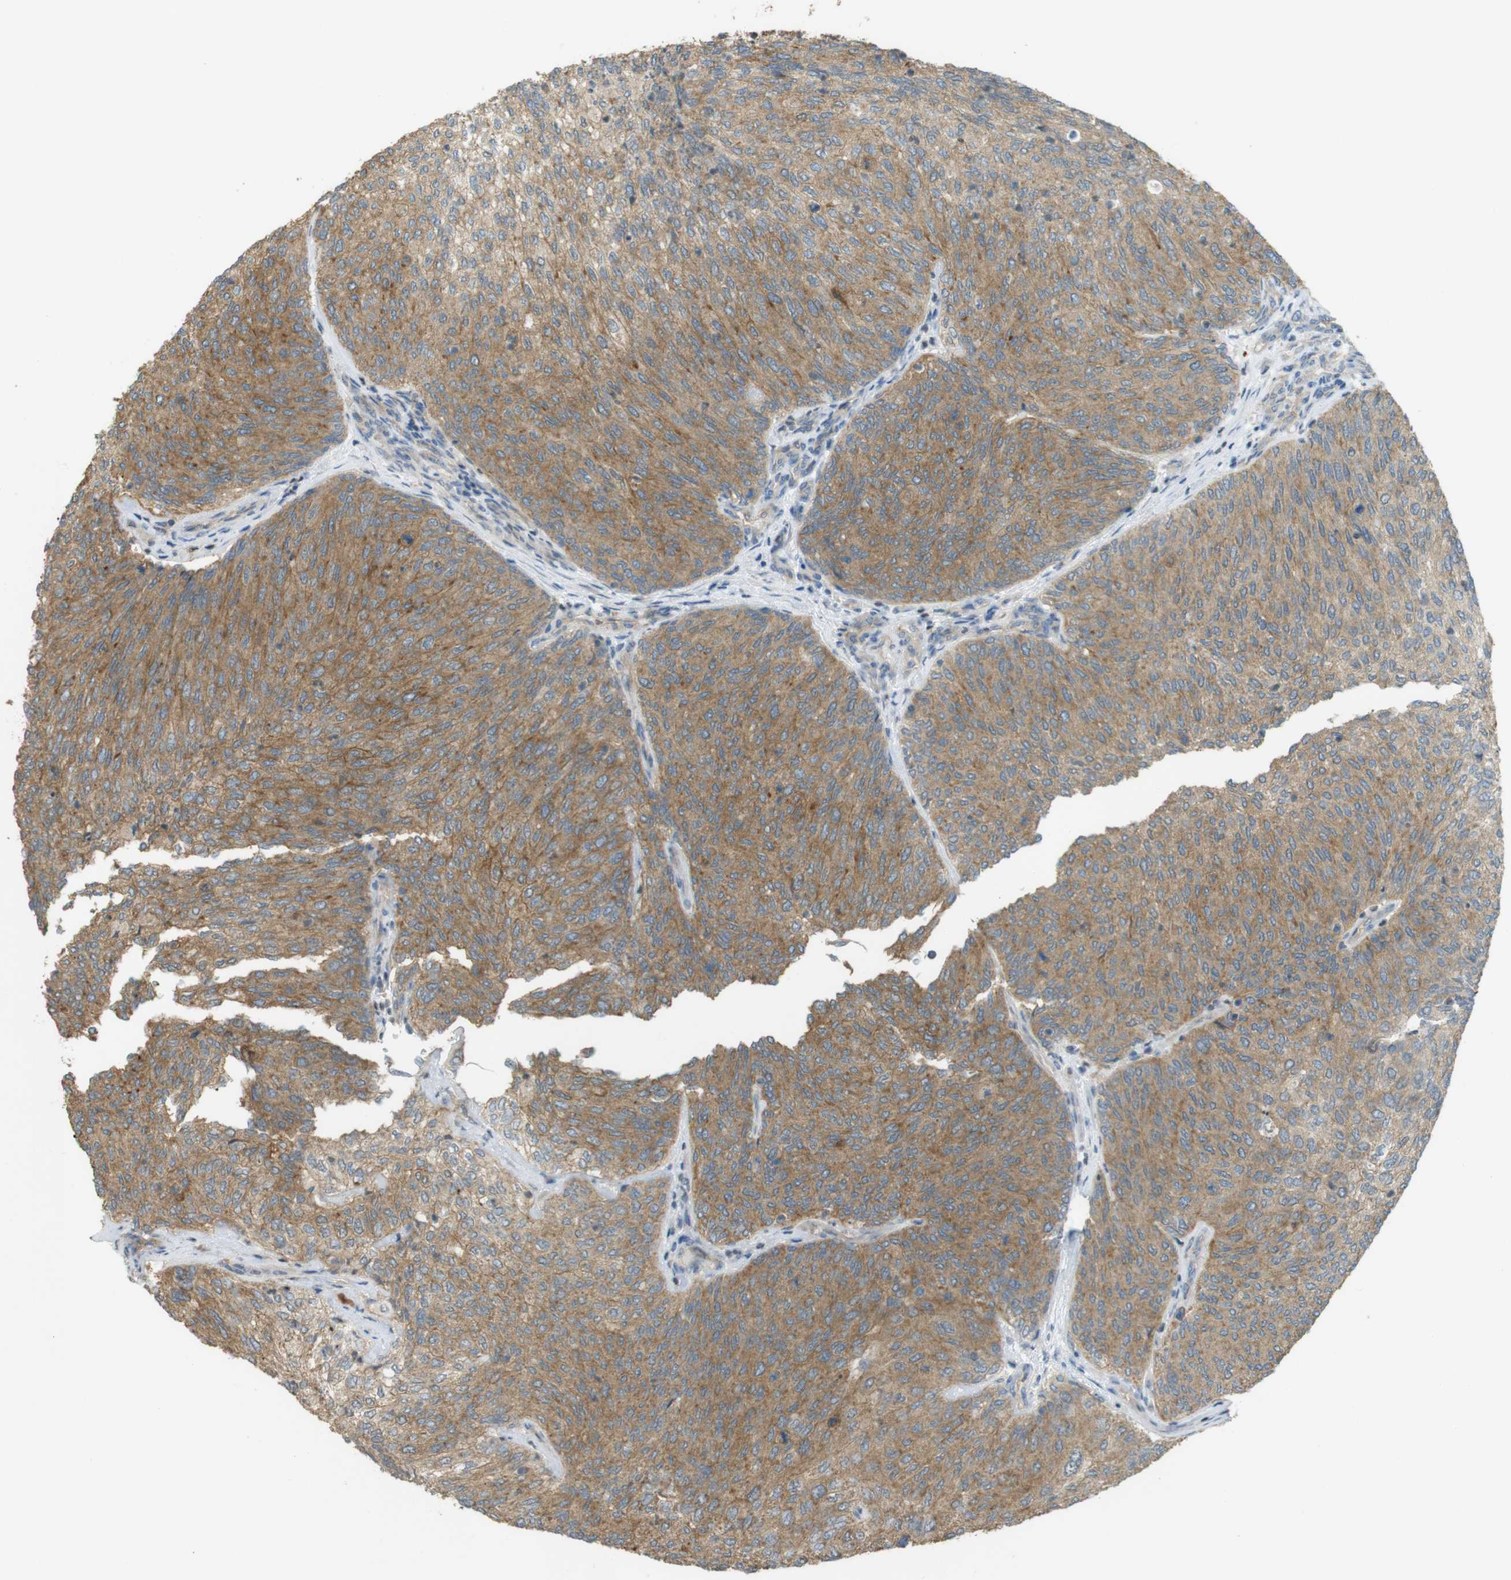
{"staining": {"intensity": "moderate", "quantity": ">75%", "location": "cytoplasmic/membranous"}, "tissue": "urothelial cancer", "cell_type": "Tumor cells", "image_type": "cancer", "snomed": [{"axis": "morphology", "description": "Urothelial carcinoma, Low grade"}, {"axis": "topography", "description": "Urinary bladder"}], "caption": "A medium amount of moderate cytoplasmic/membranous expression is present in approximately >75% of tumor cells in urothelial cancer tissue.", "gene": "ZDHHC20", "patient": {"sex": "female", "age": 79}}